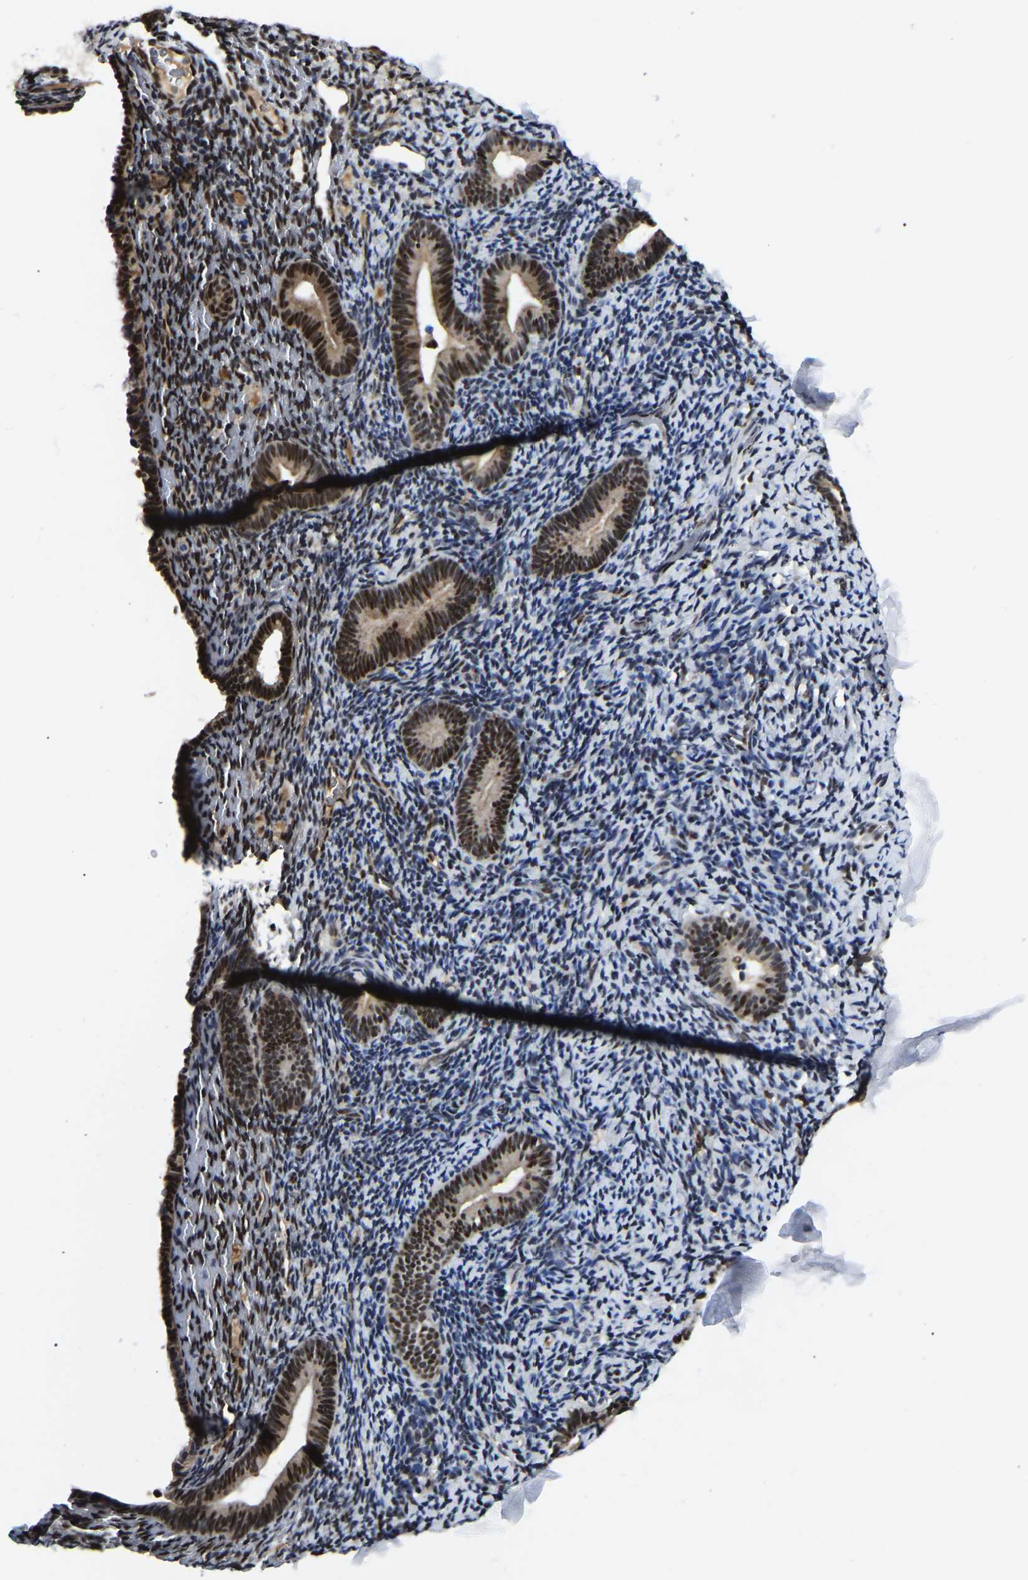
{"staining": {"intensity": "negative", "quantity": "none", "location": "none"}, "tissue": "endometrium", "cell_type": "Cells in endometrial stroma", "image_type": "normal", "snomed": [{"axis": "morphology", "description": "Normal tissue, NOS"}, {"axis": "topography", "description": "Endometrium"}], "caption": "Endometrium stained for a protein using immunohistochemistry reveals no staining cells in endometrial stroma.", "gene": "TRIM35", "patient": {"sex": "female", "age": 51}}